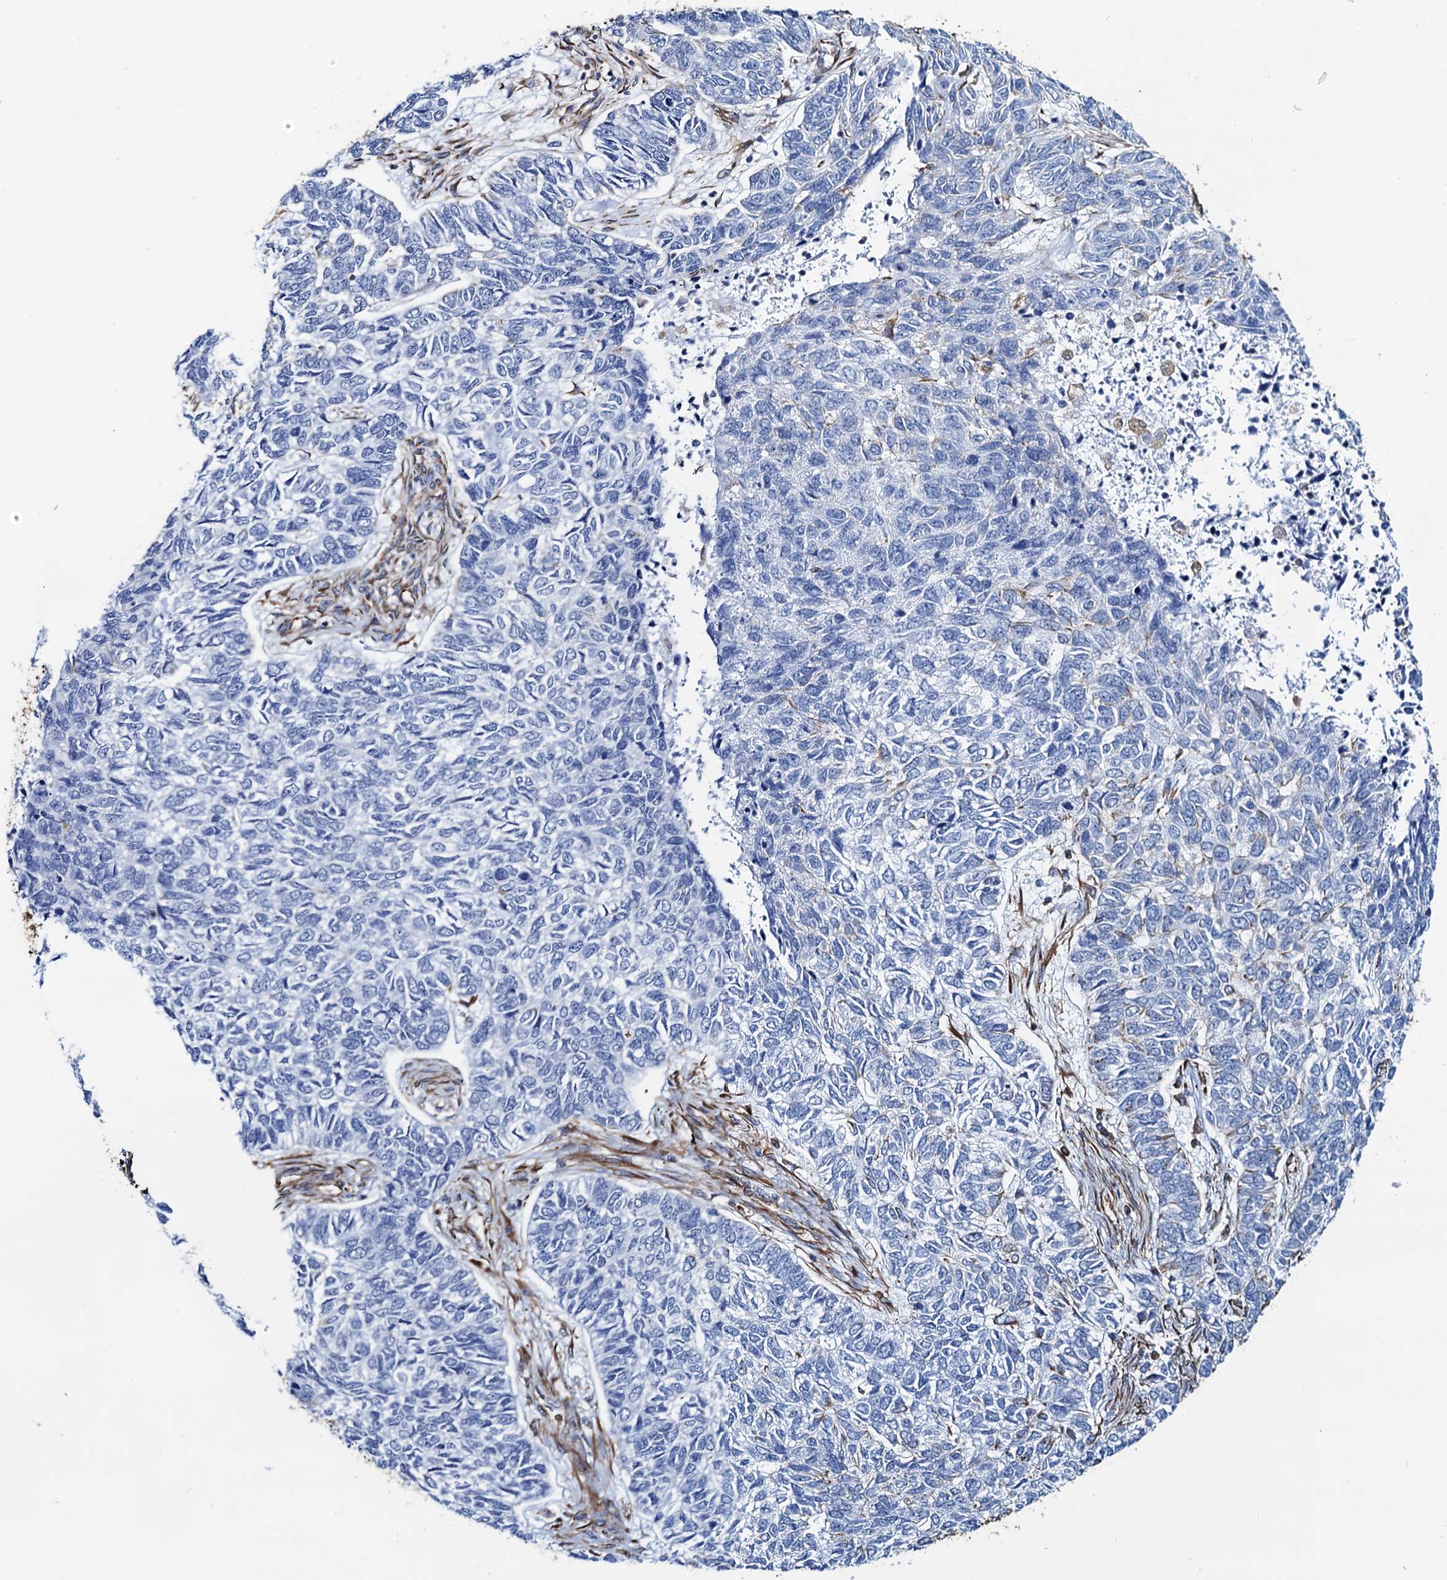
{"staining": {"intensity": "negative", "quantity": "none", "location": "none"}, "tissue": "skin cancer", "cell_type": "Tumor cells", "image_type": "cancer", "snomed": [{"axis": "morphology", "description": "Basal cell carcinoma"}, {"axis": "topography", "description": "Skin"}], "caption": "High power microscopy photomicrograph of an IHC histopathology image of skin basal cell carcinoma, revealing no significant expression in tumor cells. (Stains: DAB (3,3'-diaminobenzidine) immunohistochemistry with hematoxylin counter stain, Microscopy: brightfield microscopy at high magnification).", "gene": "PGM2", "patient": {"sex": "female", "age": 65}}